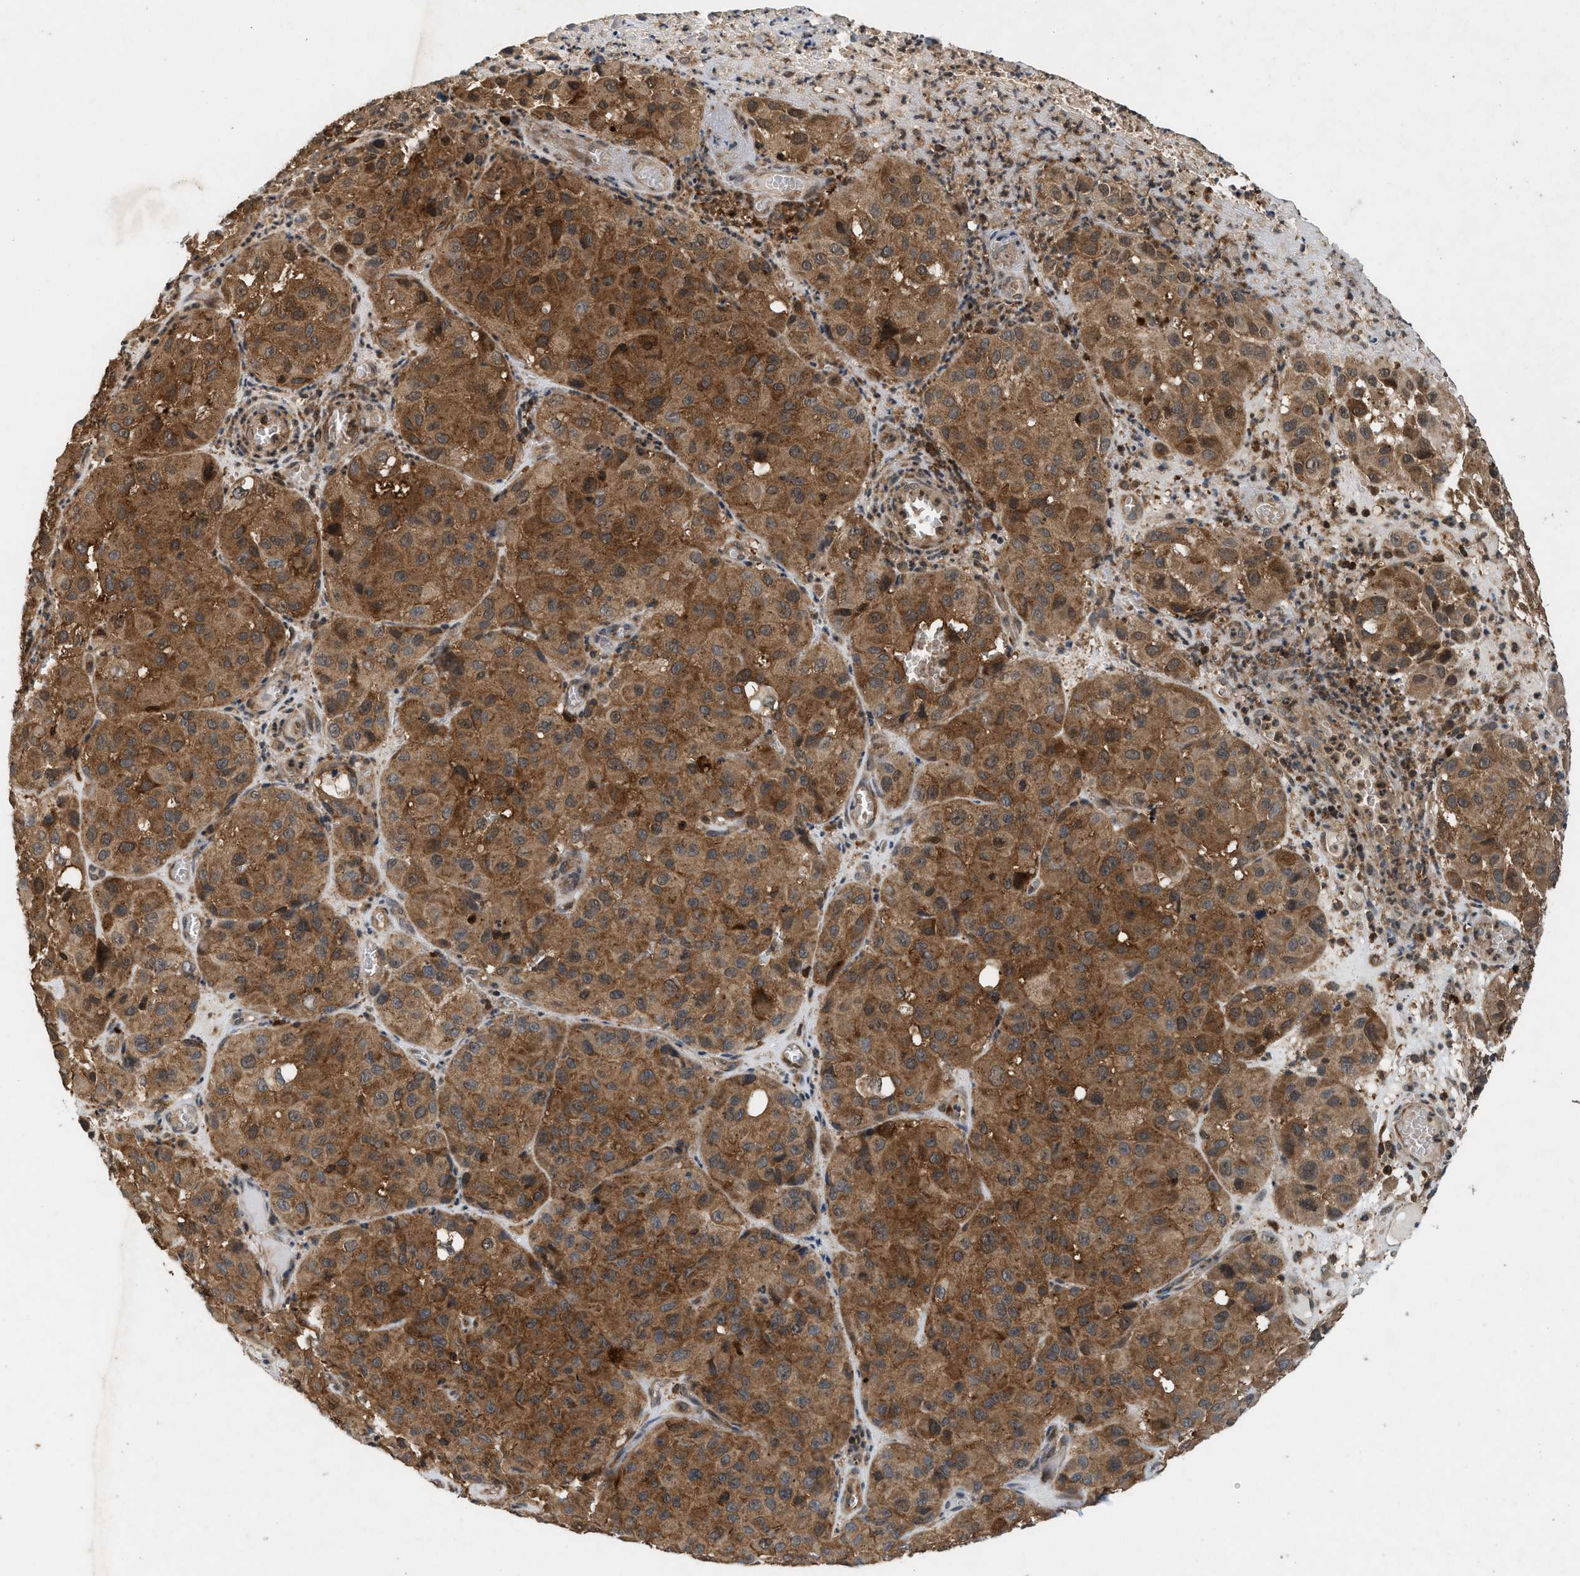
{"staining": {"intensity": "moderate", "quantity": ">75%", "location": "cytoplasmic/membranous"}, "tissue": "melanoma", "cell_type": "Tumor cells", "image_type": "cancer", "snomed": [{"axis": "morphology", "description": "Malignant melanoma, NOS"}, {"axis": "topography", "description": "Skin"}], "caption": "A histopathology image of human malignant melanoma stained for a protein displays moderate cytoplasmic/membranous brown staining in tumor cells.", "gene": "OXSR1", "patient": {"sex": "female", "age": 21}}